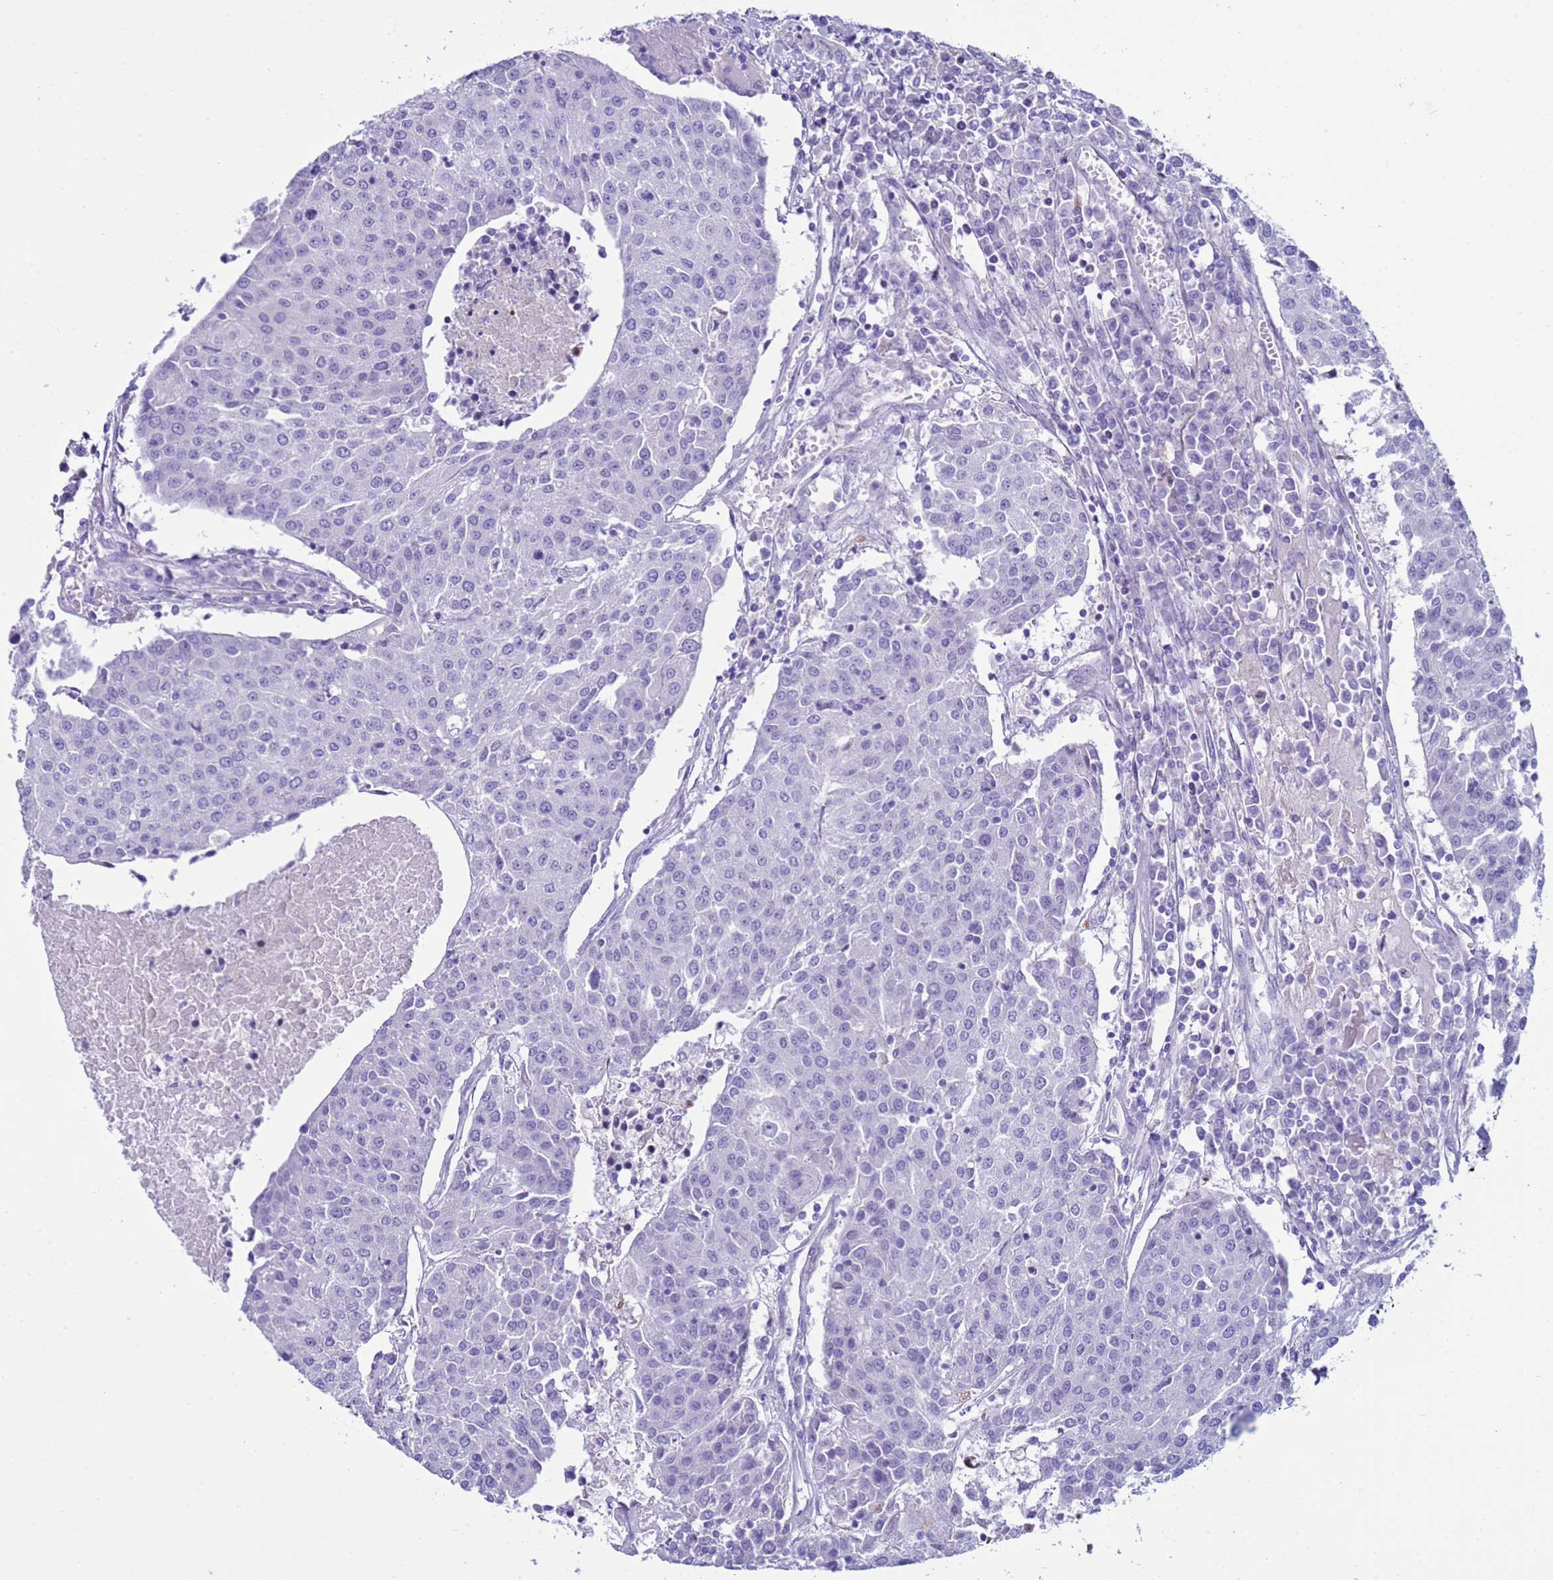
{"staining": {"intensity": "negative", "quantity": "none", "location": "none"}, "tissue": "urothelial cancer", "cell_type": "Tumor cells", "image_type": "cancer", "snomed": [{"axis": "morphology", "description": "Urothelial carcinoma, High grade"}, {"axis": "topography", "description": "Urinary bladder"}], "caption": "There is no significant expression in tumor cells of urothelial carcinoma (high-grade).", "gene": "CST4", "patient": {"sex": "female", "age": 85}}